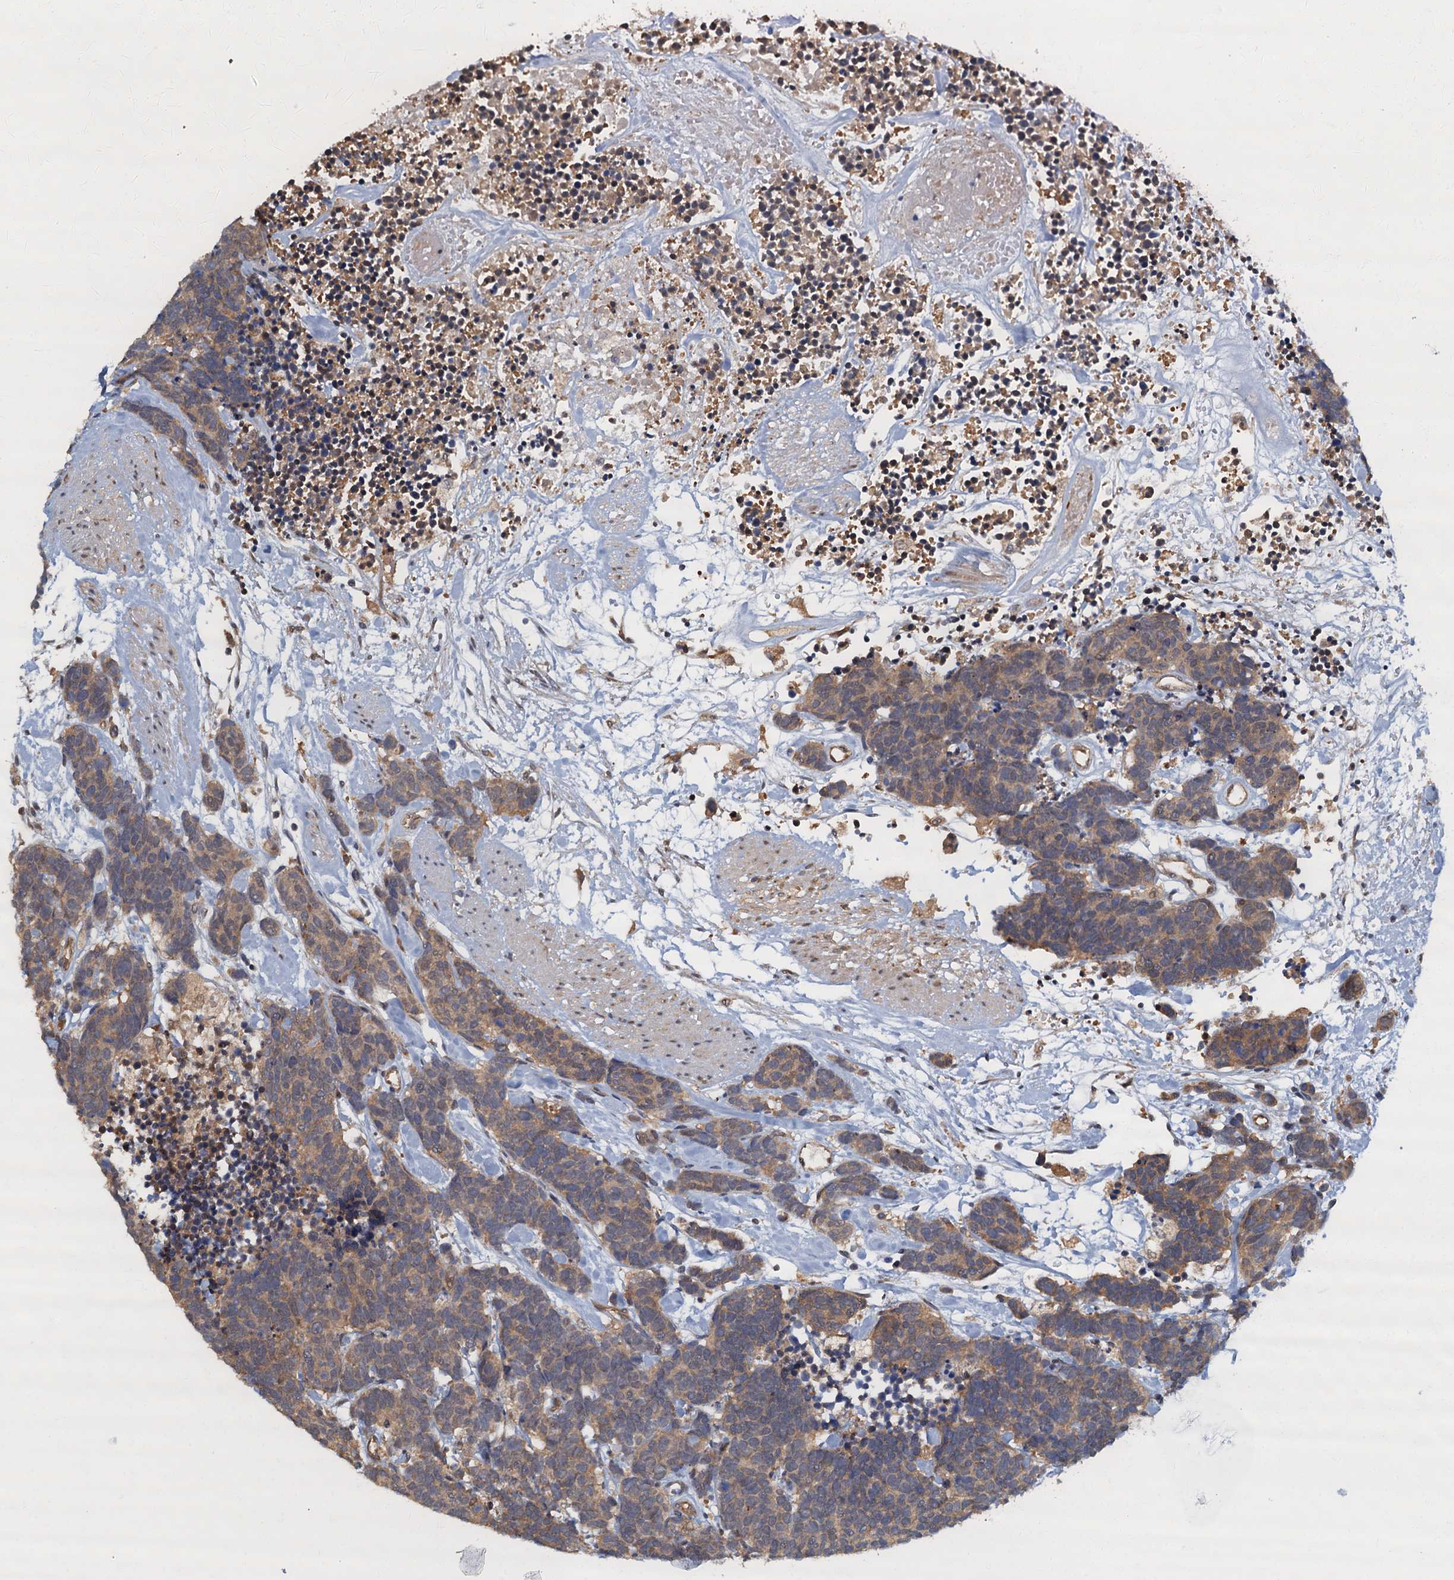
{"staining": {"intensity": "moderate", "quantity": "25%-75%", "location": "cytoplasmic/membranous"}, "tissue": "carcinoid", "cell_type": "Tumor cells", "image_type": "cancer", "snomed": [{"axis": "morphology", "description": "Carcinoma, NOS"}, {"axis": "morphology", "description": "Carcinoid, malignant, NOS"}, {"axis": "topography", "description": "Urinary bladder"}], "caption": "Immunohistochemistry (IHC) histopathology image of neoplastic tissue: human carcinoma stained using IHC demonstrates medium levels of moderate protein expression localized specifically in the cytoplasmic/membranous of tumor cells, appearing as a cytoplasmic/membranous brown color.", "gene": "TBCK", "patient": {"sex": "male", "age": 57}}